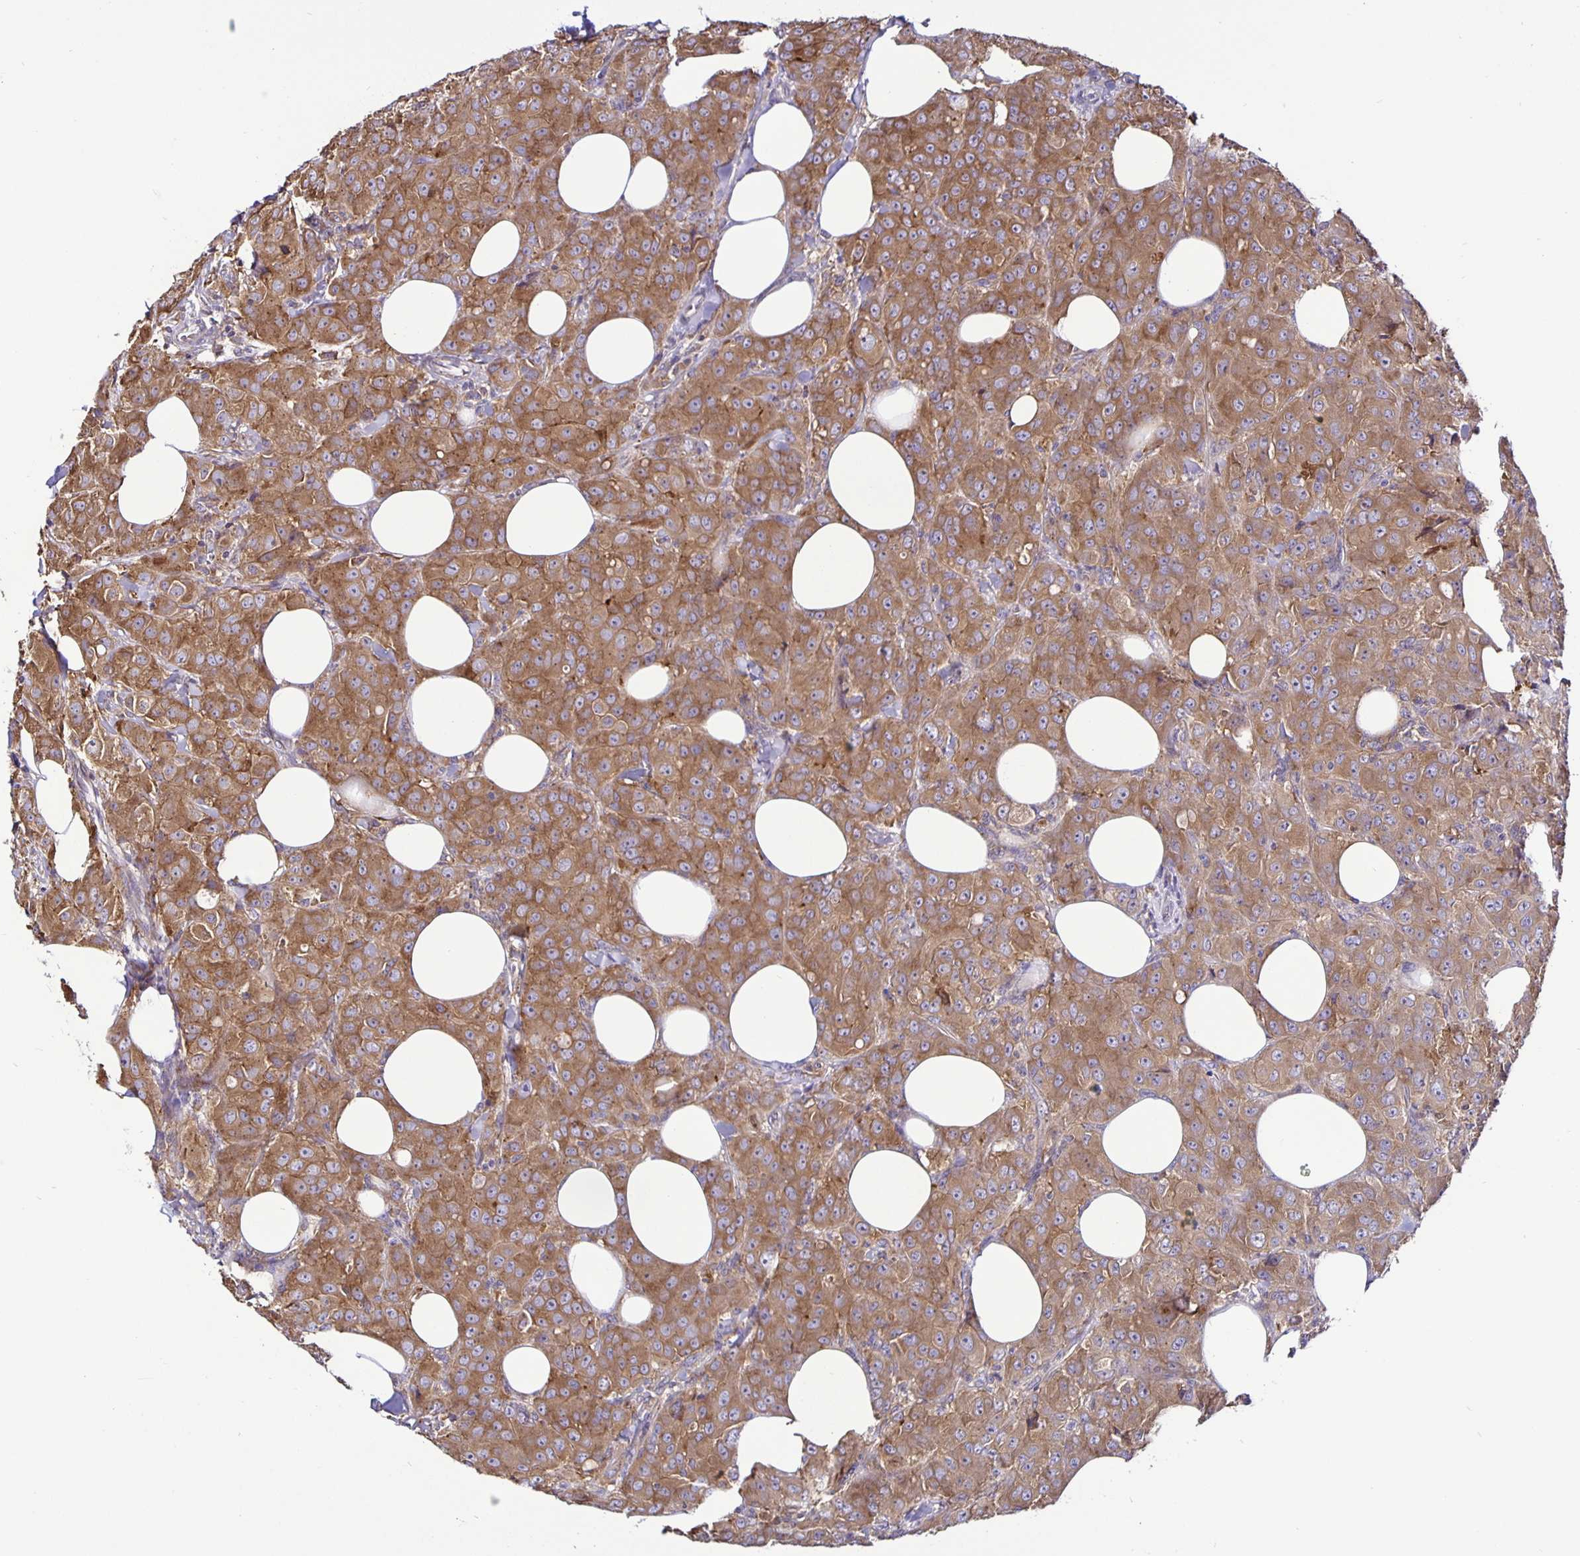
{"staining": {"intensity": "moderate", "quantity": ">75%", "location": "cytoplasmic/membranous"}, "tissue": "breast cancer", "cell_type": "Tumor cells", "image_type": "cancer", "snomed": [{"axis": "morphology", "description": "Normal tissue, NOS"}, {"axis": "morphology", "description": "Duct carcinoma"}, {"axis": "topography", "description": "Breast"}], "caption": "This histopathology image demonstrates breast cancer stained with immunohistochemistry to label a protein in brown. The cytoplasmic/membranous of tumor cells show moderate positivity for the protein. Nuclei are counter-stained blue.", "gene": "SNX5", "patient": {"sex": "female", "age": 43}}